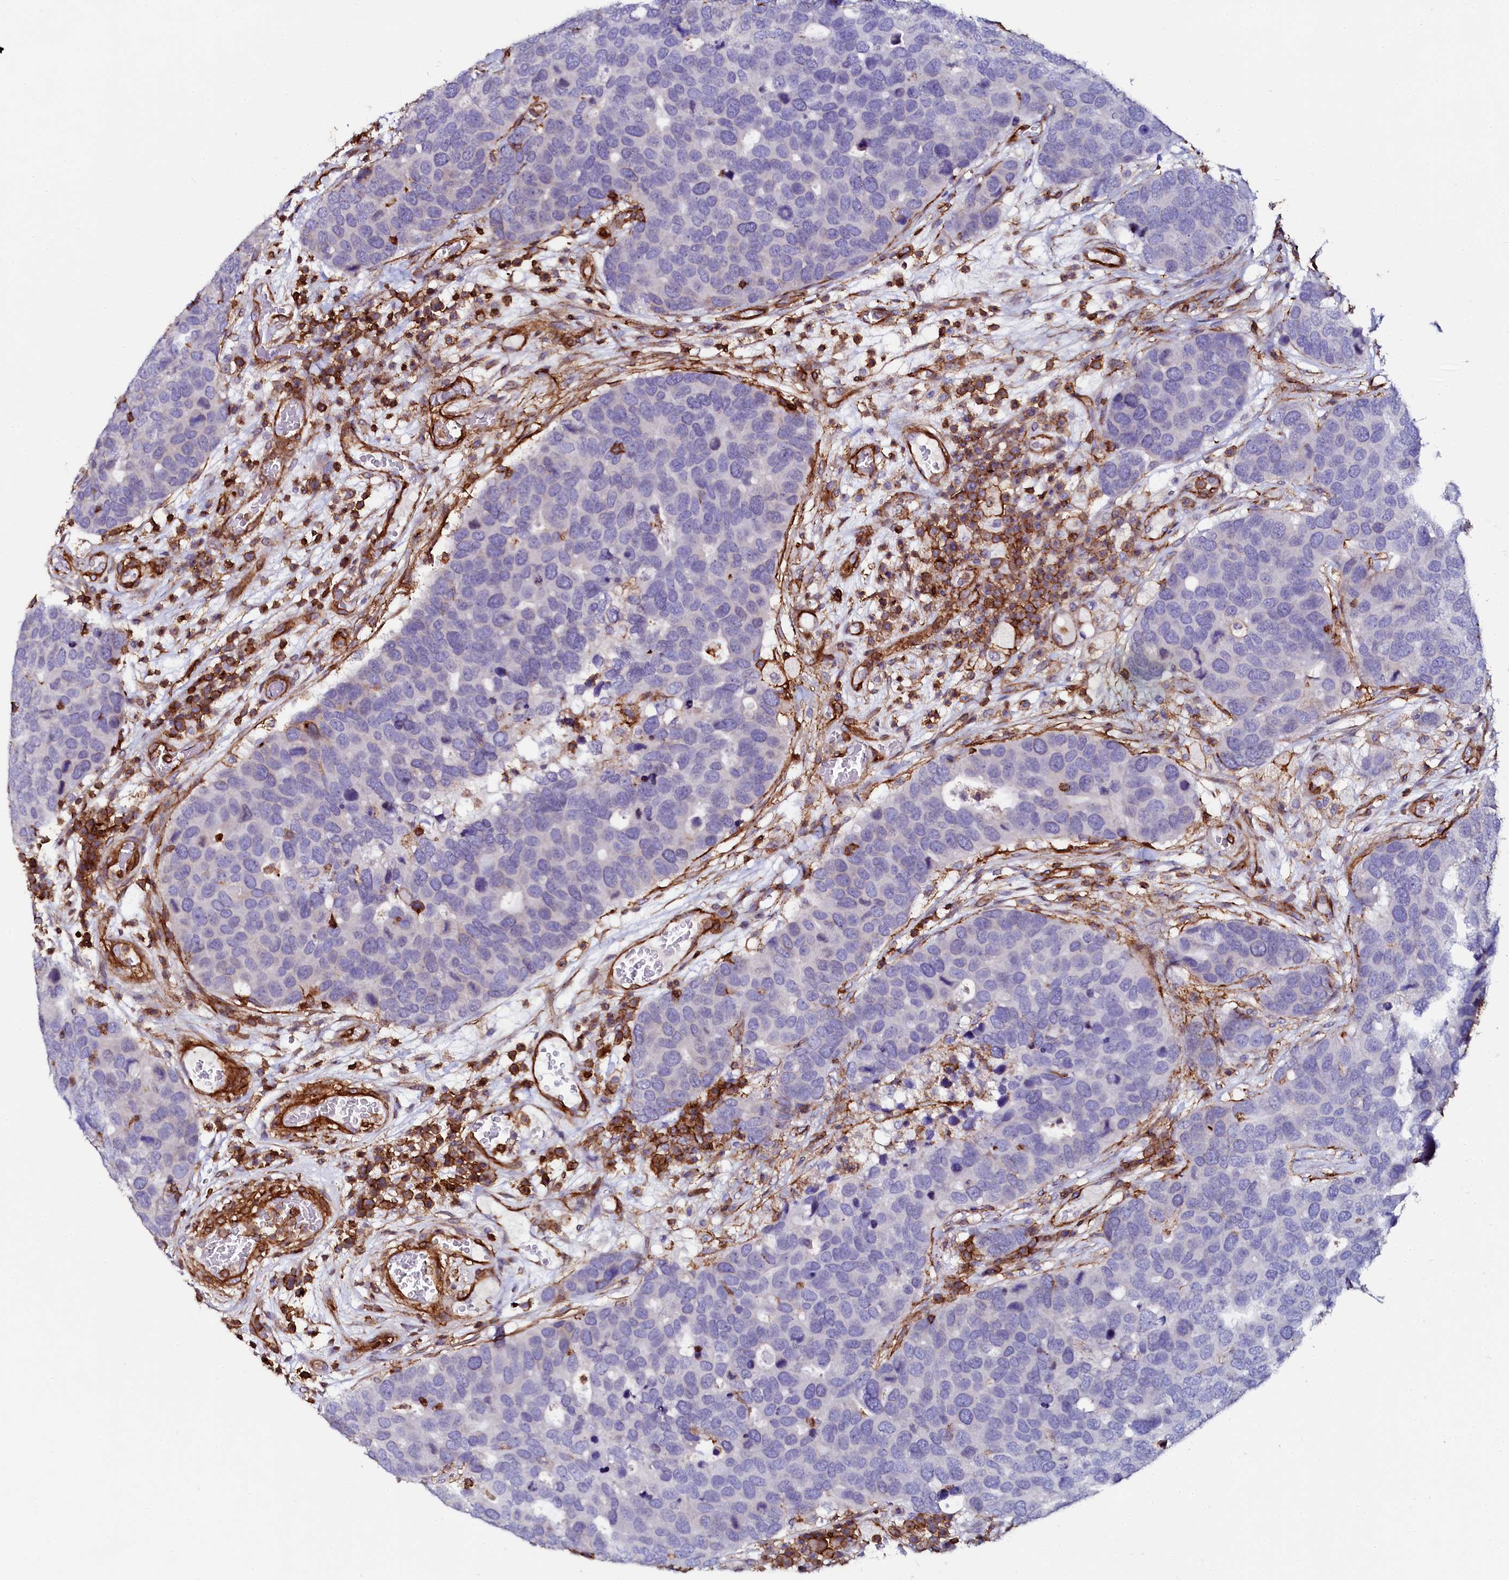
{"staining": {"intensity": "negative", "quantity": "none", "location": "none"}, "tissue": "breast cancer", "cell_type": "Tumor cells", "image_type": "cancer", "snomed": [{"axis": "morphology", "description": "Duct carcinoma"}, {"axis": "topography", "description": "Breast"}], "caption": "Human breast cancer stained for a protein using immunohistochemistry reveals no expression in tumor cells.", "gene": "AAAS", "patient": {"sex": "female", "age": 83}}